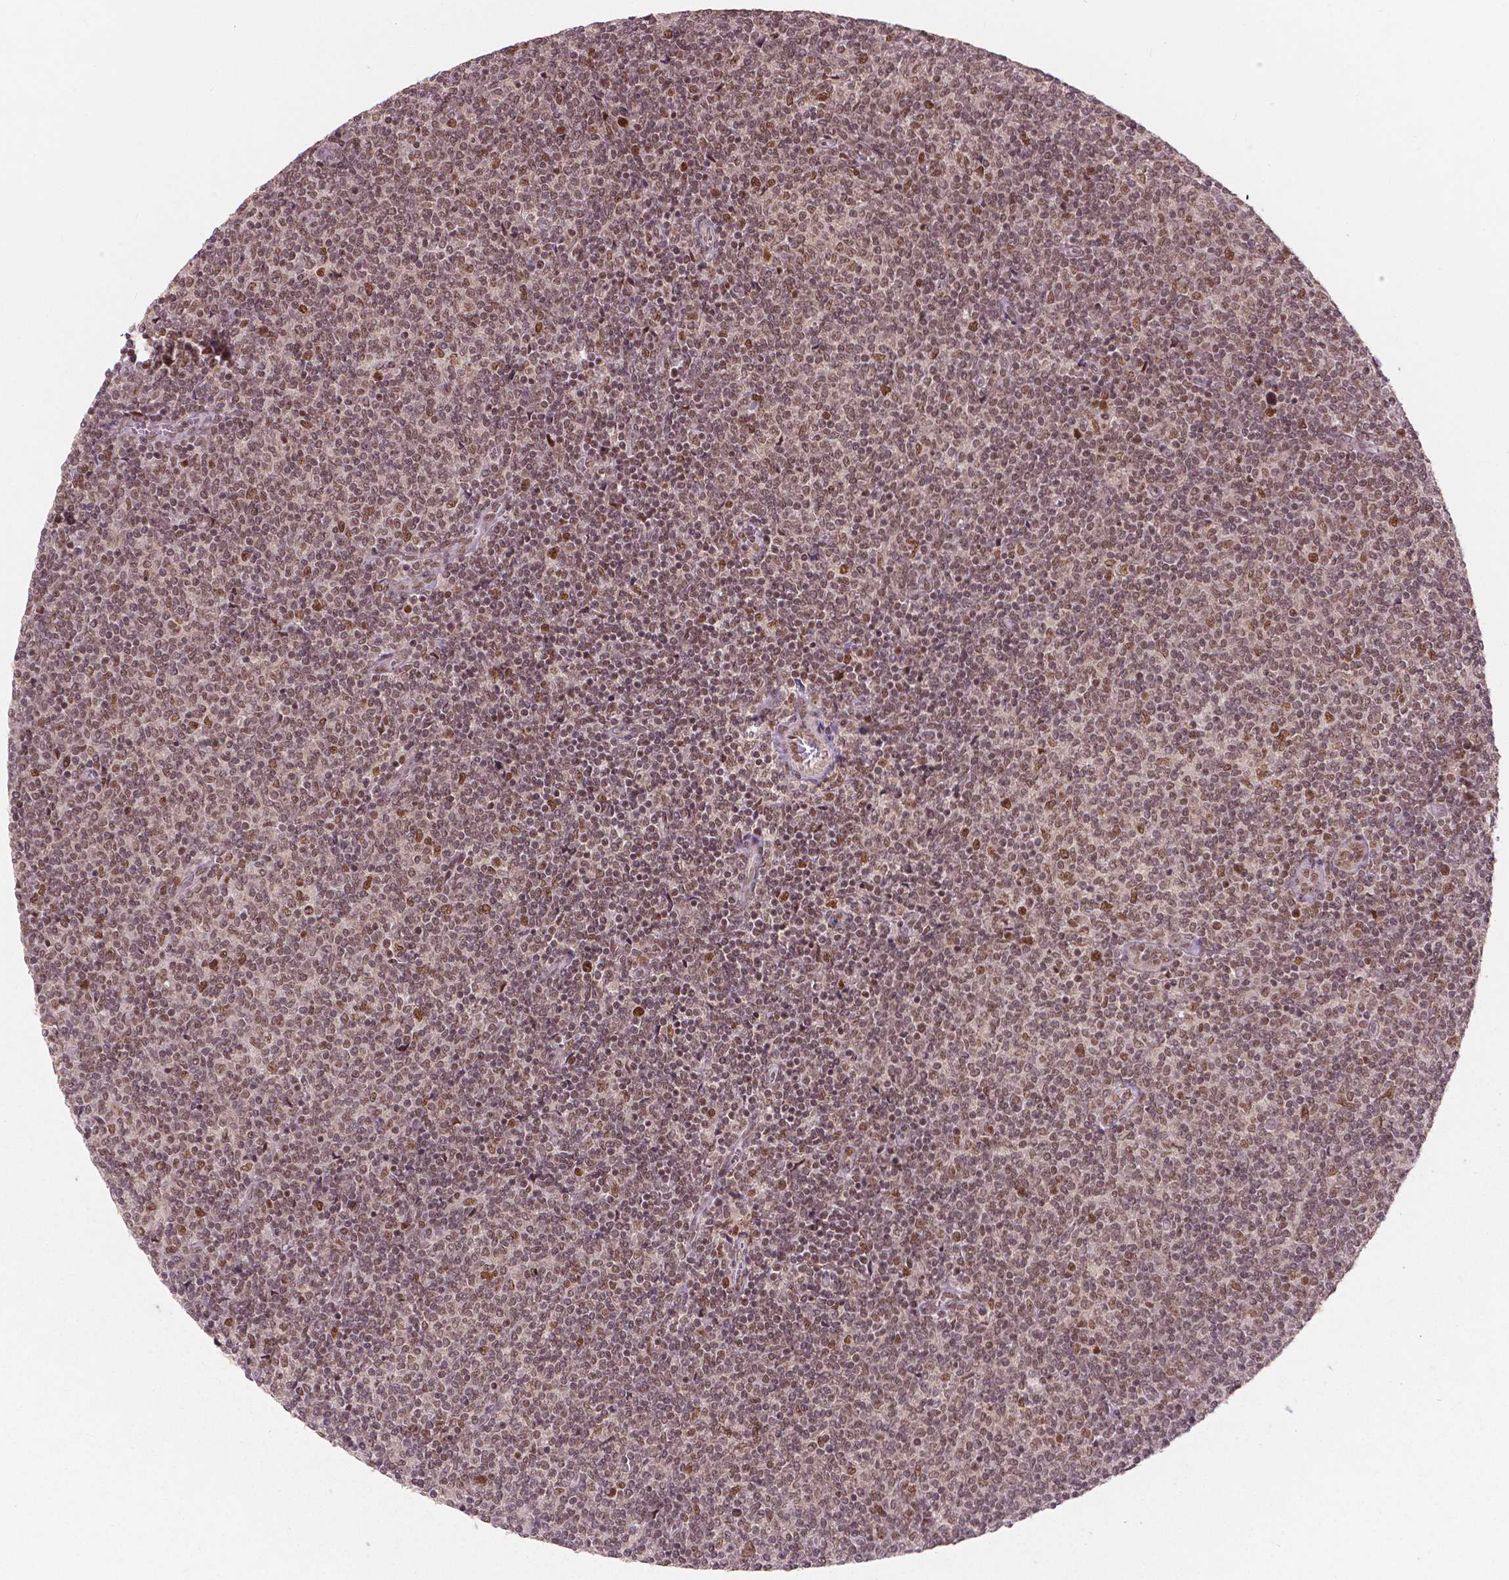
{"staining": {"intensity": "moderate", "quantity": ">75%", "location": "nuclear"}, "tissue": "lymphoma", "cell_type": "Tumor cells", "image_type": "cancer", "snomed": [{"axis": "morphology", "description": "Malignant lymphoma, non-Hodgkin's type, Low grade"}, {"axis": "topography", "description": "Lymph node"}], "caption": "IHC of human low-grade malignant lymphoma, non-Hodgkin's type exhibits medium levels of moderate nuclear positivity in approximately >75% of tumor cells. (IHC, brightfield microscopy, high magnification).", "gene": "NSD2", "patient": {"sex": "male", "age": 52}}